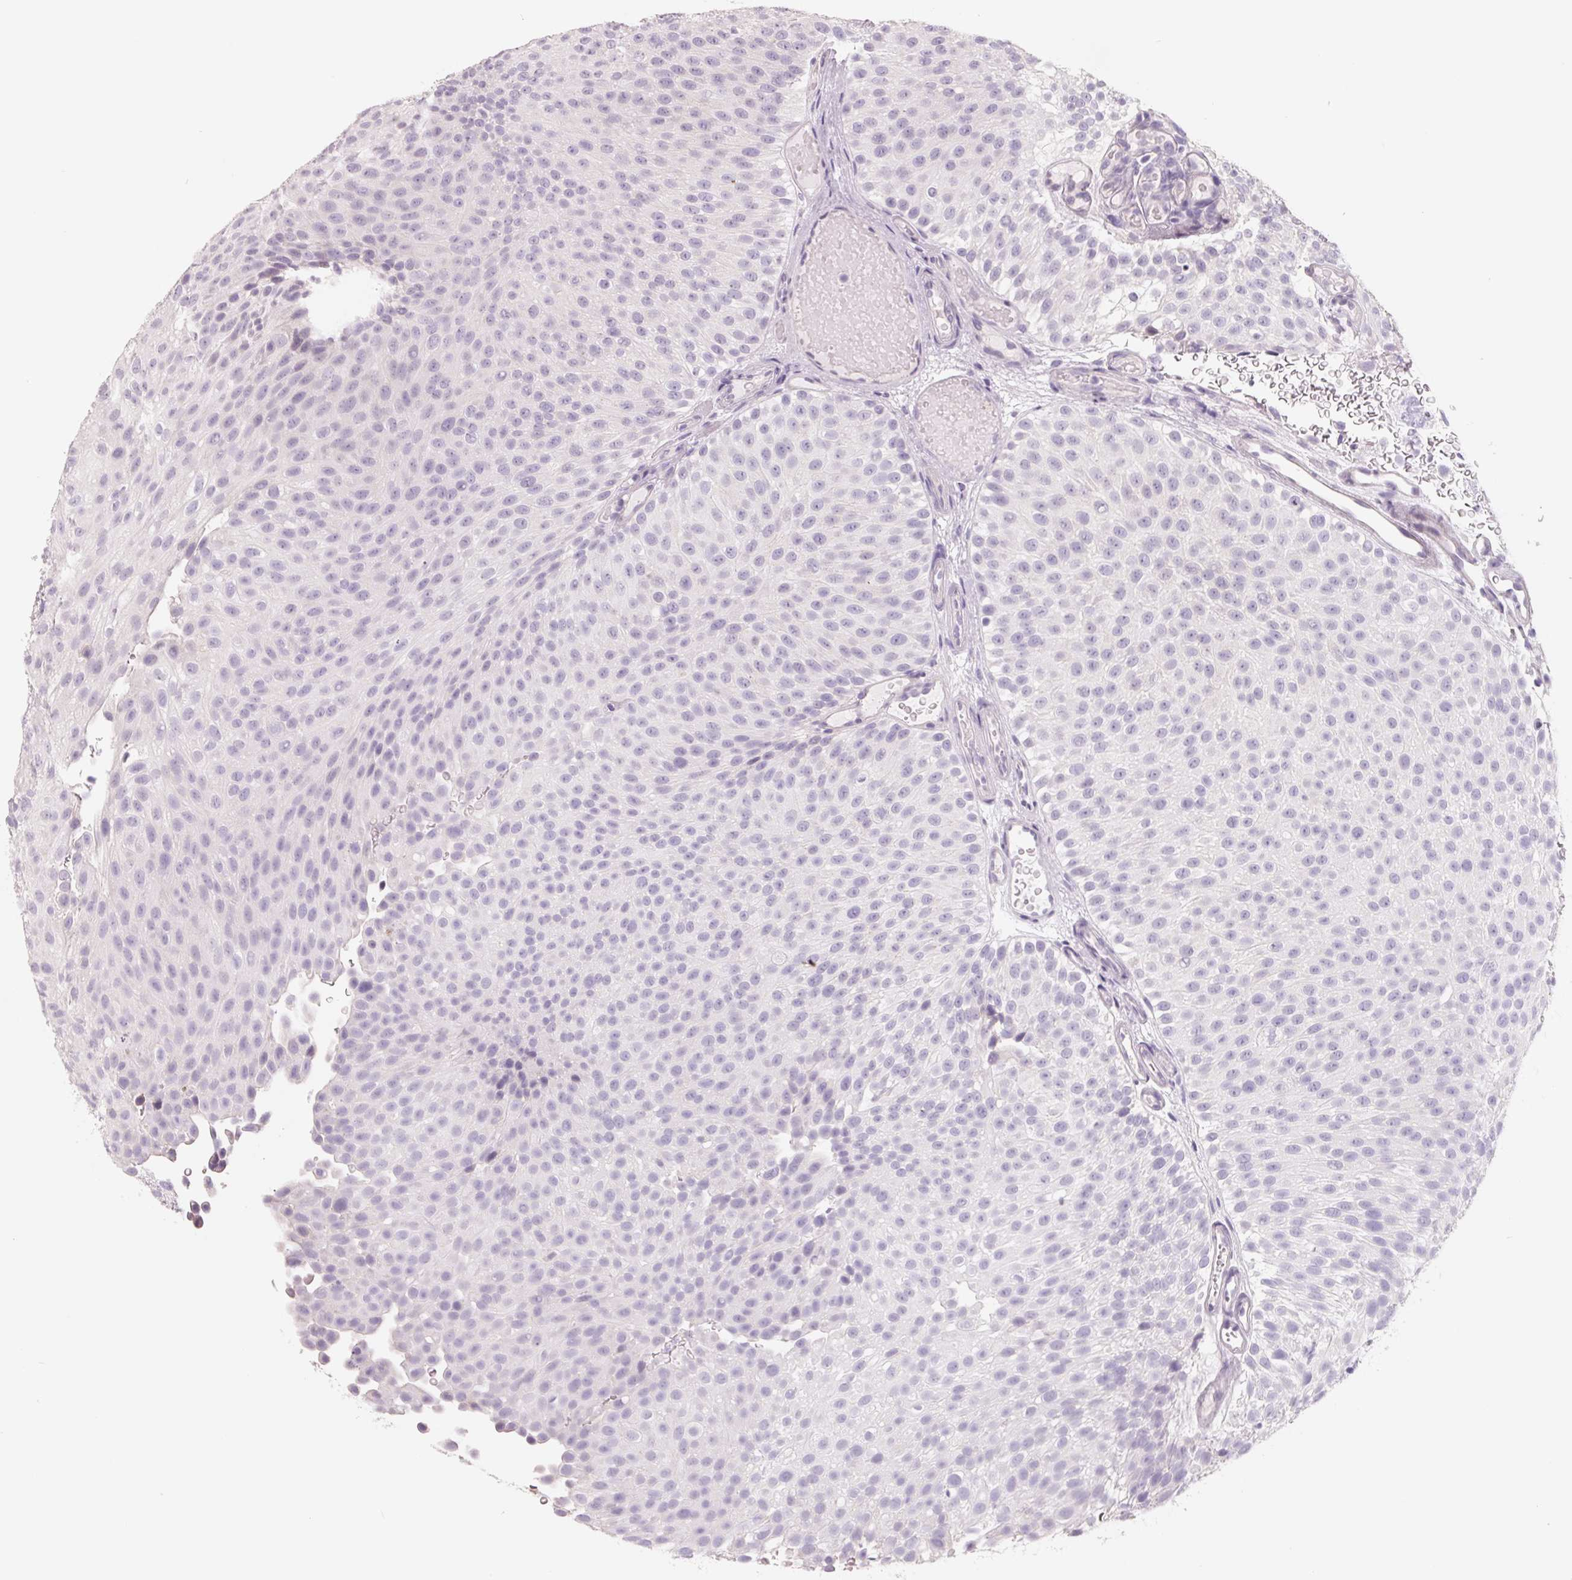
{"staining": {"intensity": "negative", "quantity": "none", "location": "none"}, "tissue": "urothelial cancer", "cell_type": "Tumor cells", "image_type": "cancer", "snomed": [{"axis": "morphology", "description": "Urothelial carcinoma, Low grade"}, {"axis": "topography", "description": "Urinary bladder"}], "caption": "Micrograph shows no protein positivity in tumor cells of low-grade urothelial carcinoma tissue. Nuclei are stained in blue.", "gene": "FTCD", "patient": {"sex": "male", "age": 78}}